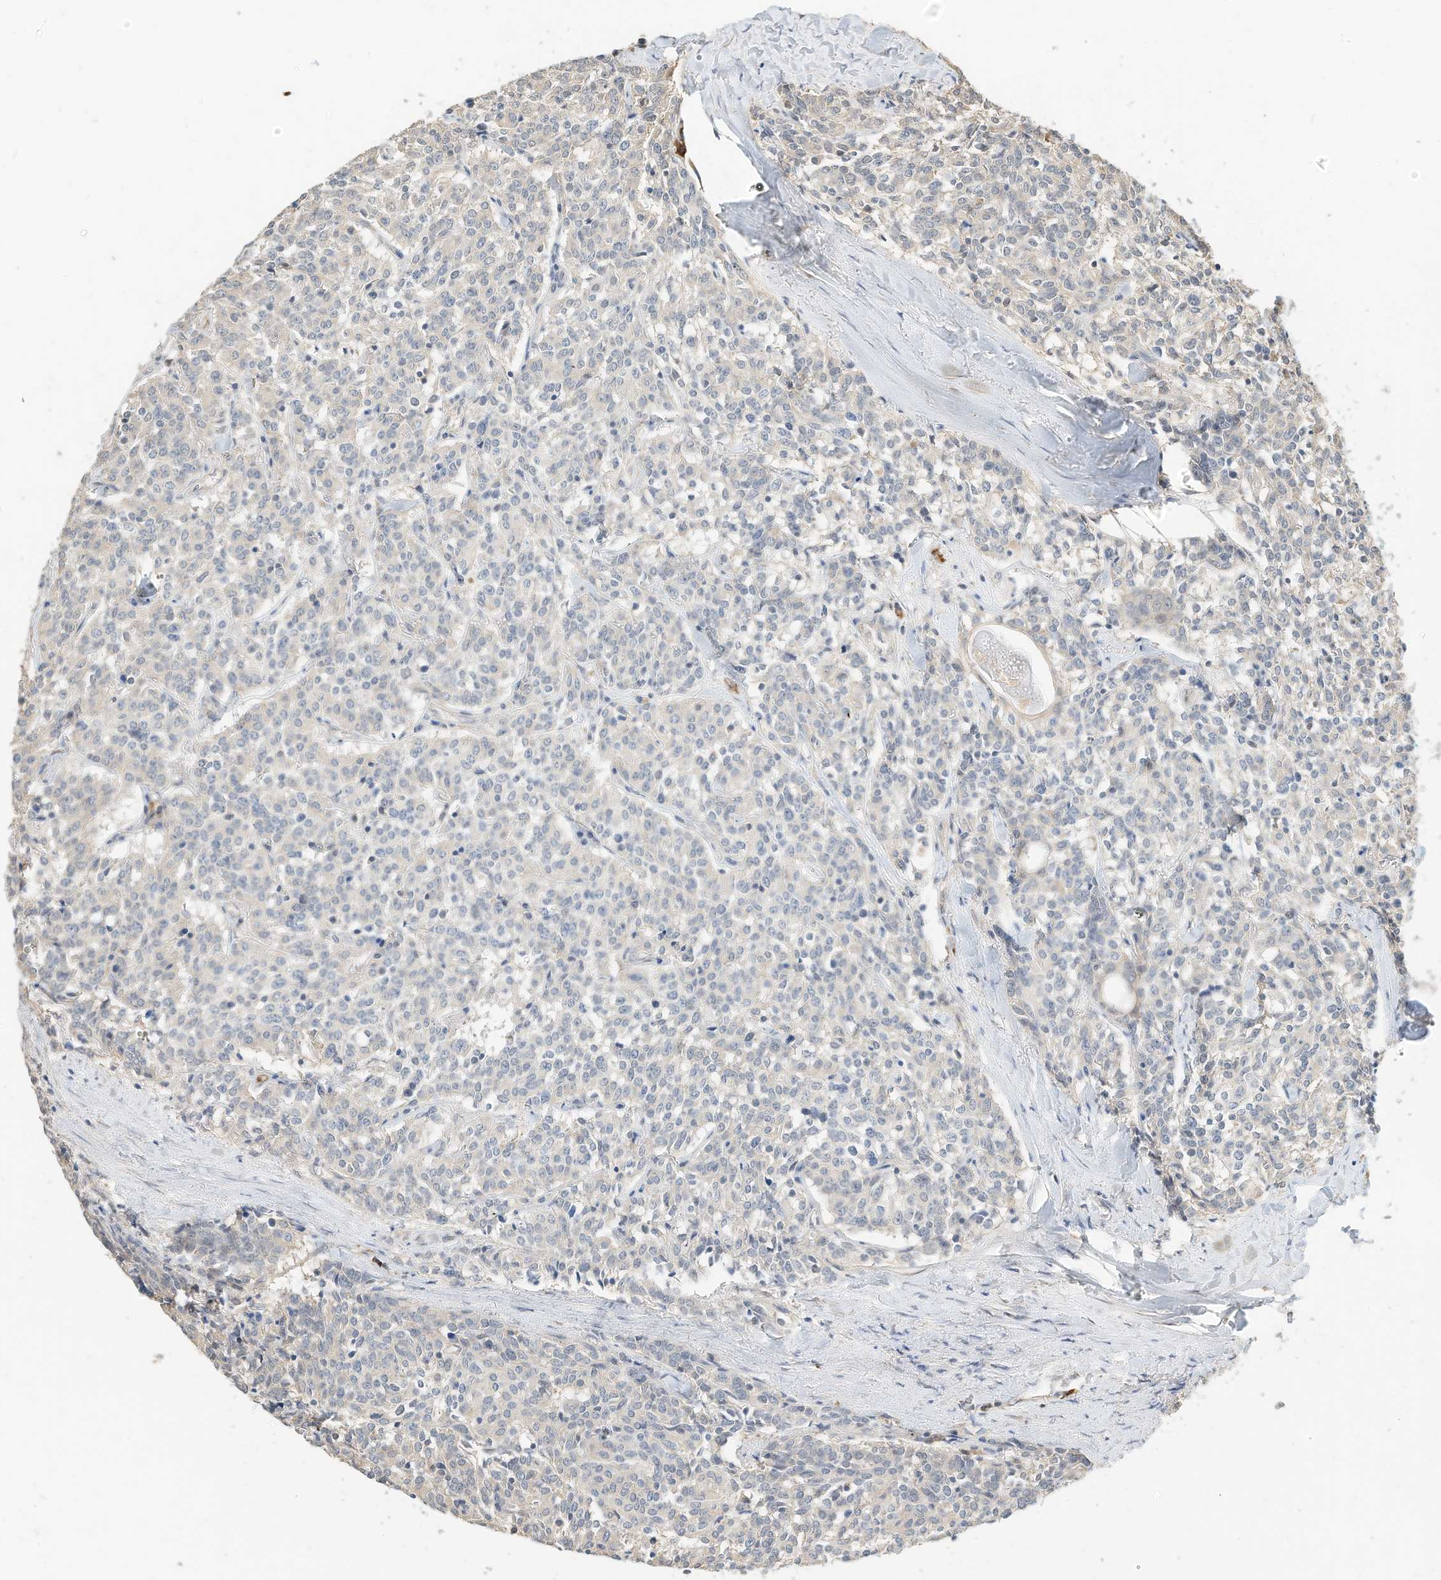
{"staining": {"intensity": "negative", "quantity": "none", "location": "none"}, "tissue": "carcinoid", "cell_type": "Tumor cells", "image_type": "cancer", "snomed": [{"axis": "morphology", "description": "Carcinoid, malignant, NOS"}, {"axis": "topography", "description": "Lung"}], "caption": "Tumor cells are negative for brown protein staining in carcinoid (malignant).", "gene": "OFD1", "patient": {"sex": "female", "age": 46}}